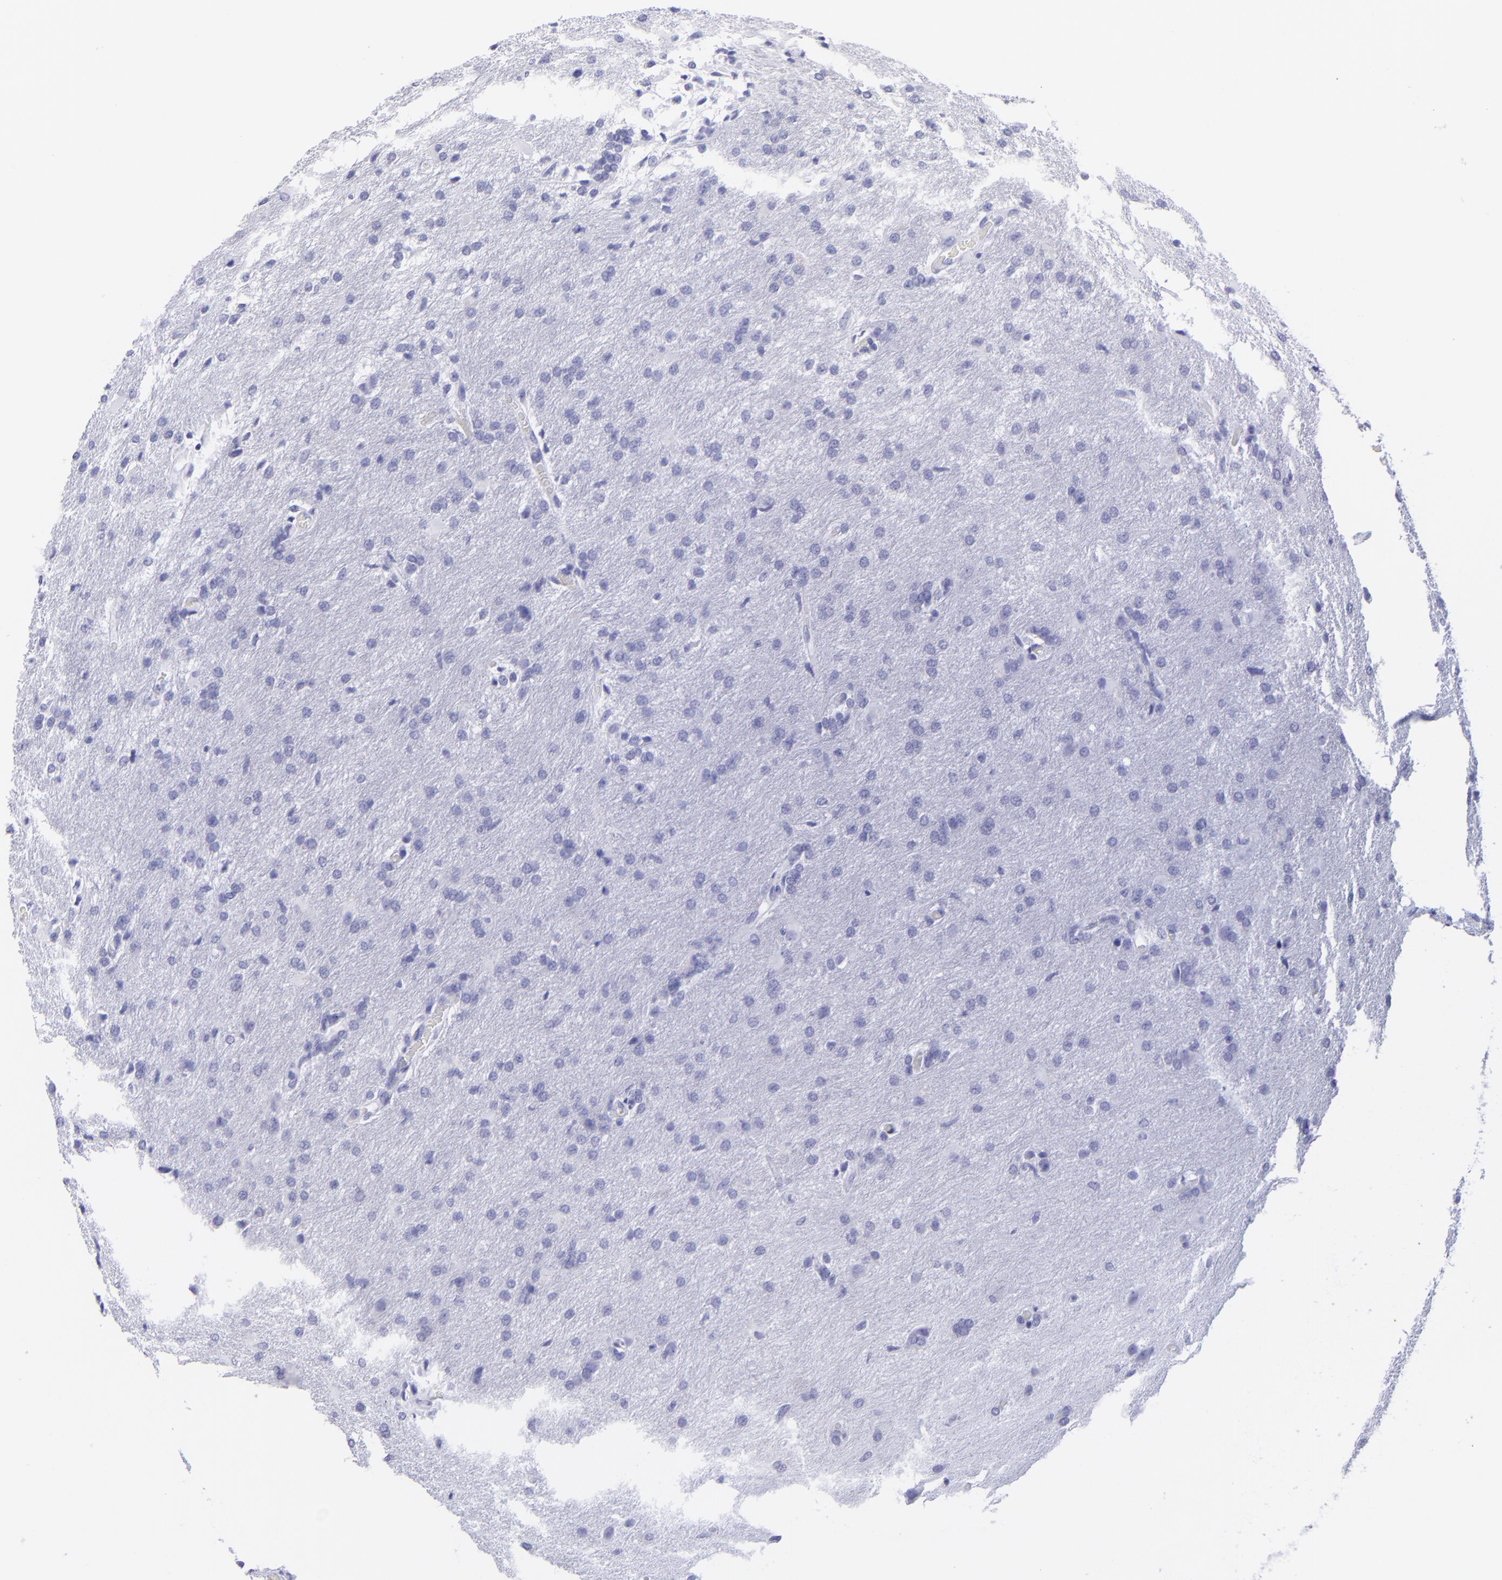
{"staining": {"intensity": "negative", "quantity": "none", "location": "none"}, "tissue": "glioma", "cell_type": "Tumor cells", "image_type": "cancer", "snomed": [{"axis": "morphology", "description": "Glioma, malignant, High grade"}, {"axis": "topography", "description": "Brain"}], "caption": "This image is of glioma stained with immunohistochemistry (IHC) to label a protein in brown with the nuclei are counter-stained blue. There is no expression in tumor cells. The staining was performed using DAB (3,3'-diaminobenzidine) to visualize the protein expression in brown, while the nuclei were stained in blue with hematoxylin (Magnification: 20x).", "gene": "PIP", "patient": {"sex": "male", "age": 68}}